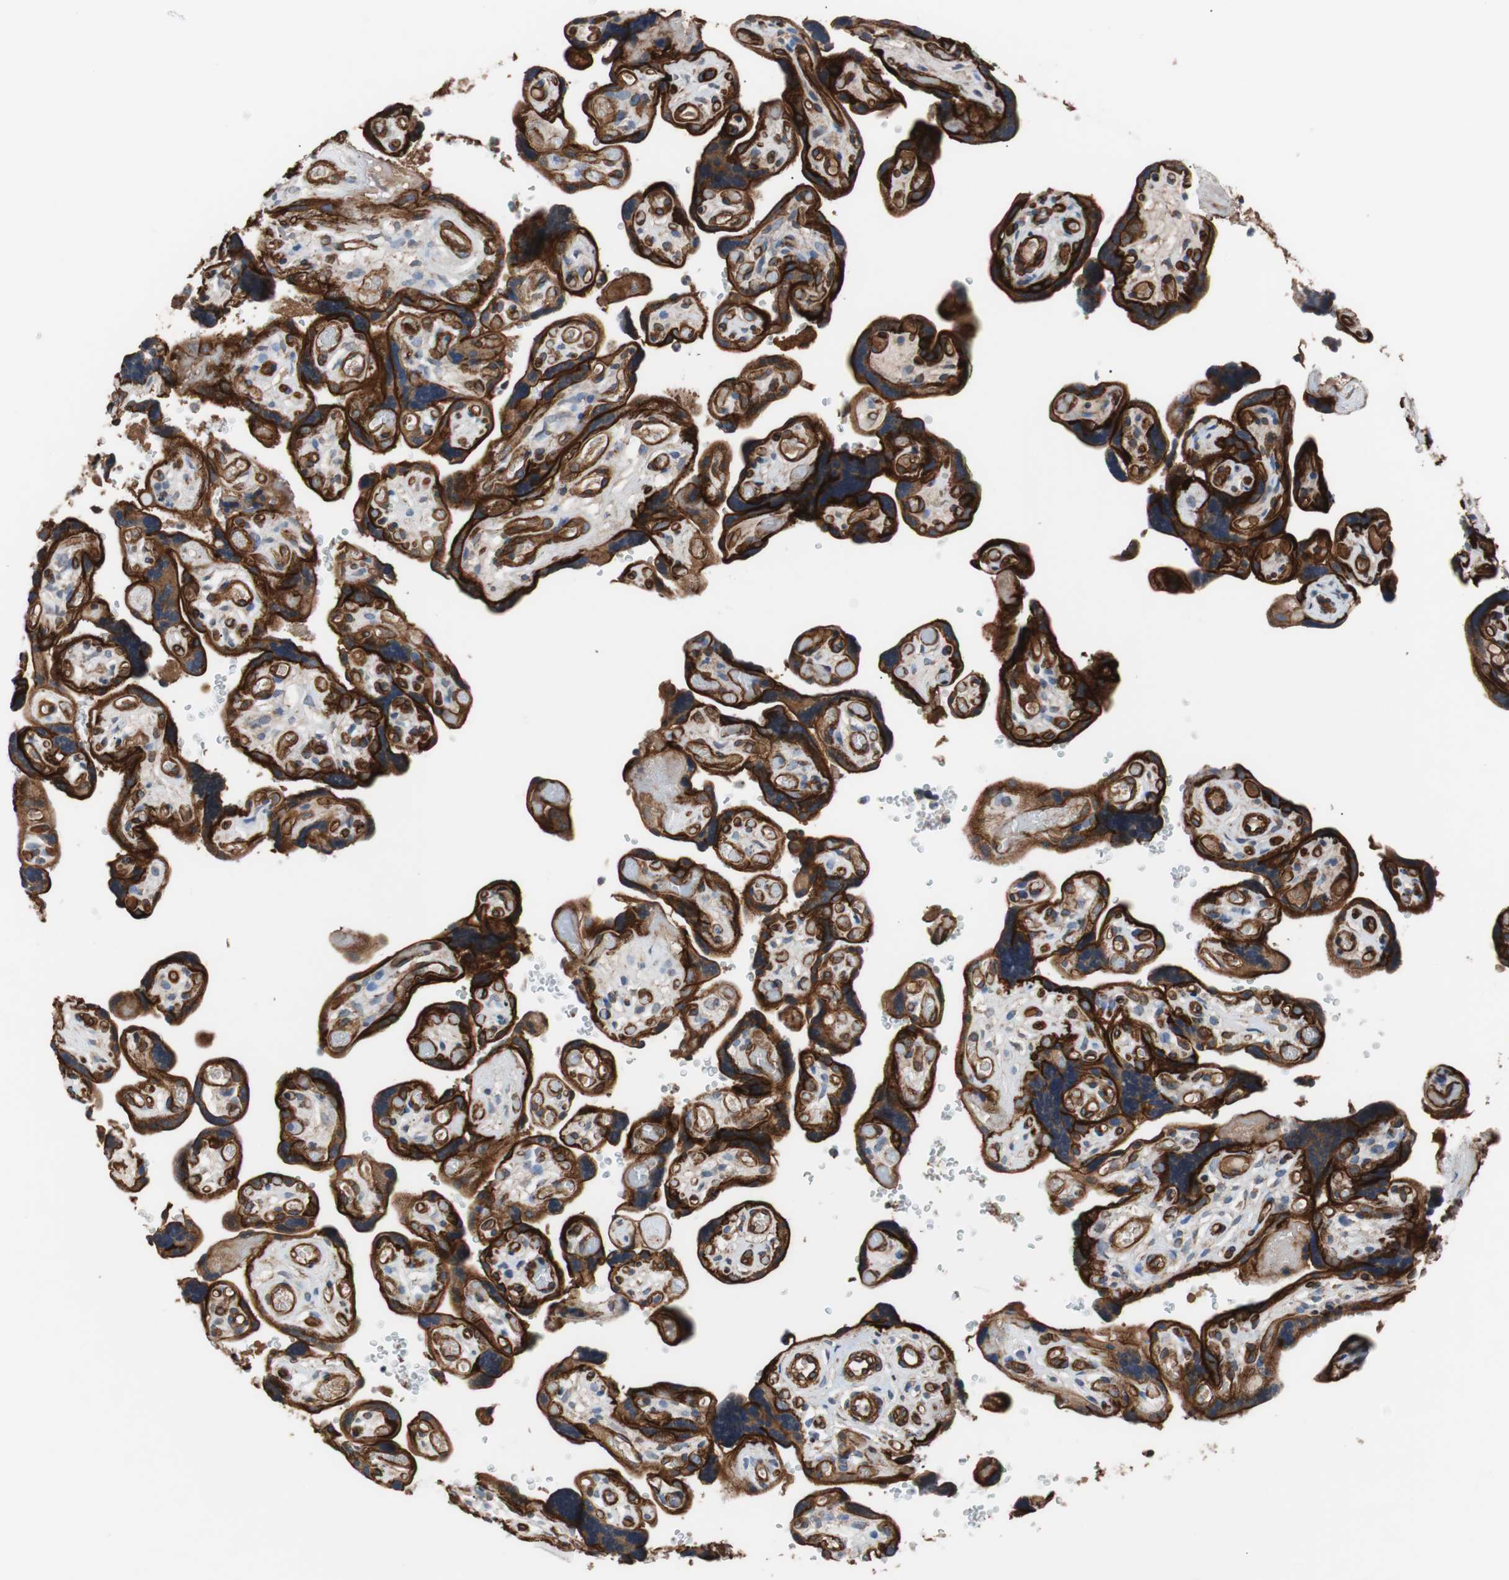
{"staining": {"intensity": "strong", "quantity": ">75%", "location": "cytoplasmic/membranous"}, "tissue": "placenta", "cell_type": "Trophoblastic cells", "image_type": "normal", "snomed": [{"axis": "morphology", "description": "Normal tissue, NOS"}, {"axis": "topography", "description": "Placenta"}], "caption": "Immunohistochemistry photomicrograph of benign placenta: human placenta stained using immunohistochemistry (IHC) demonstrates high levels of strong protein expression localized specifically in the cytoplasmic/membranous of trophoblastic cells, appearing as a cytoplasmic/membranous brown color.", "gene": "SPINT1", "patient": {"sex": "female", "age": 30}}